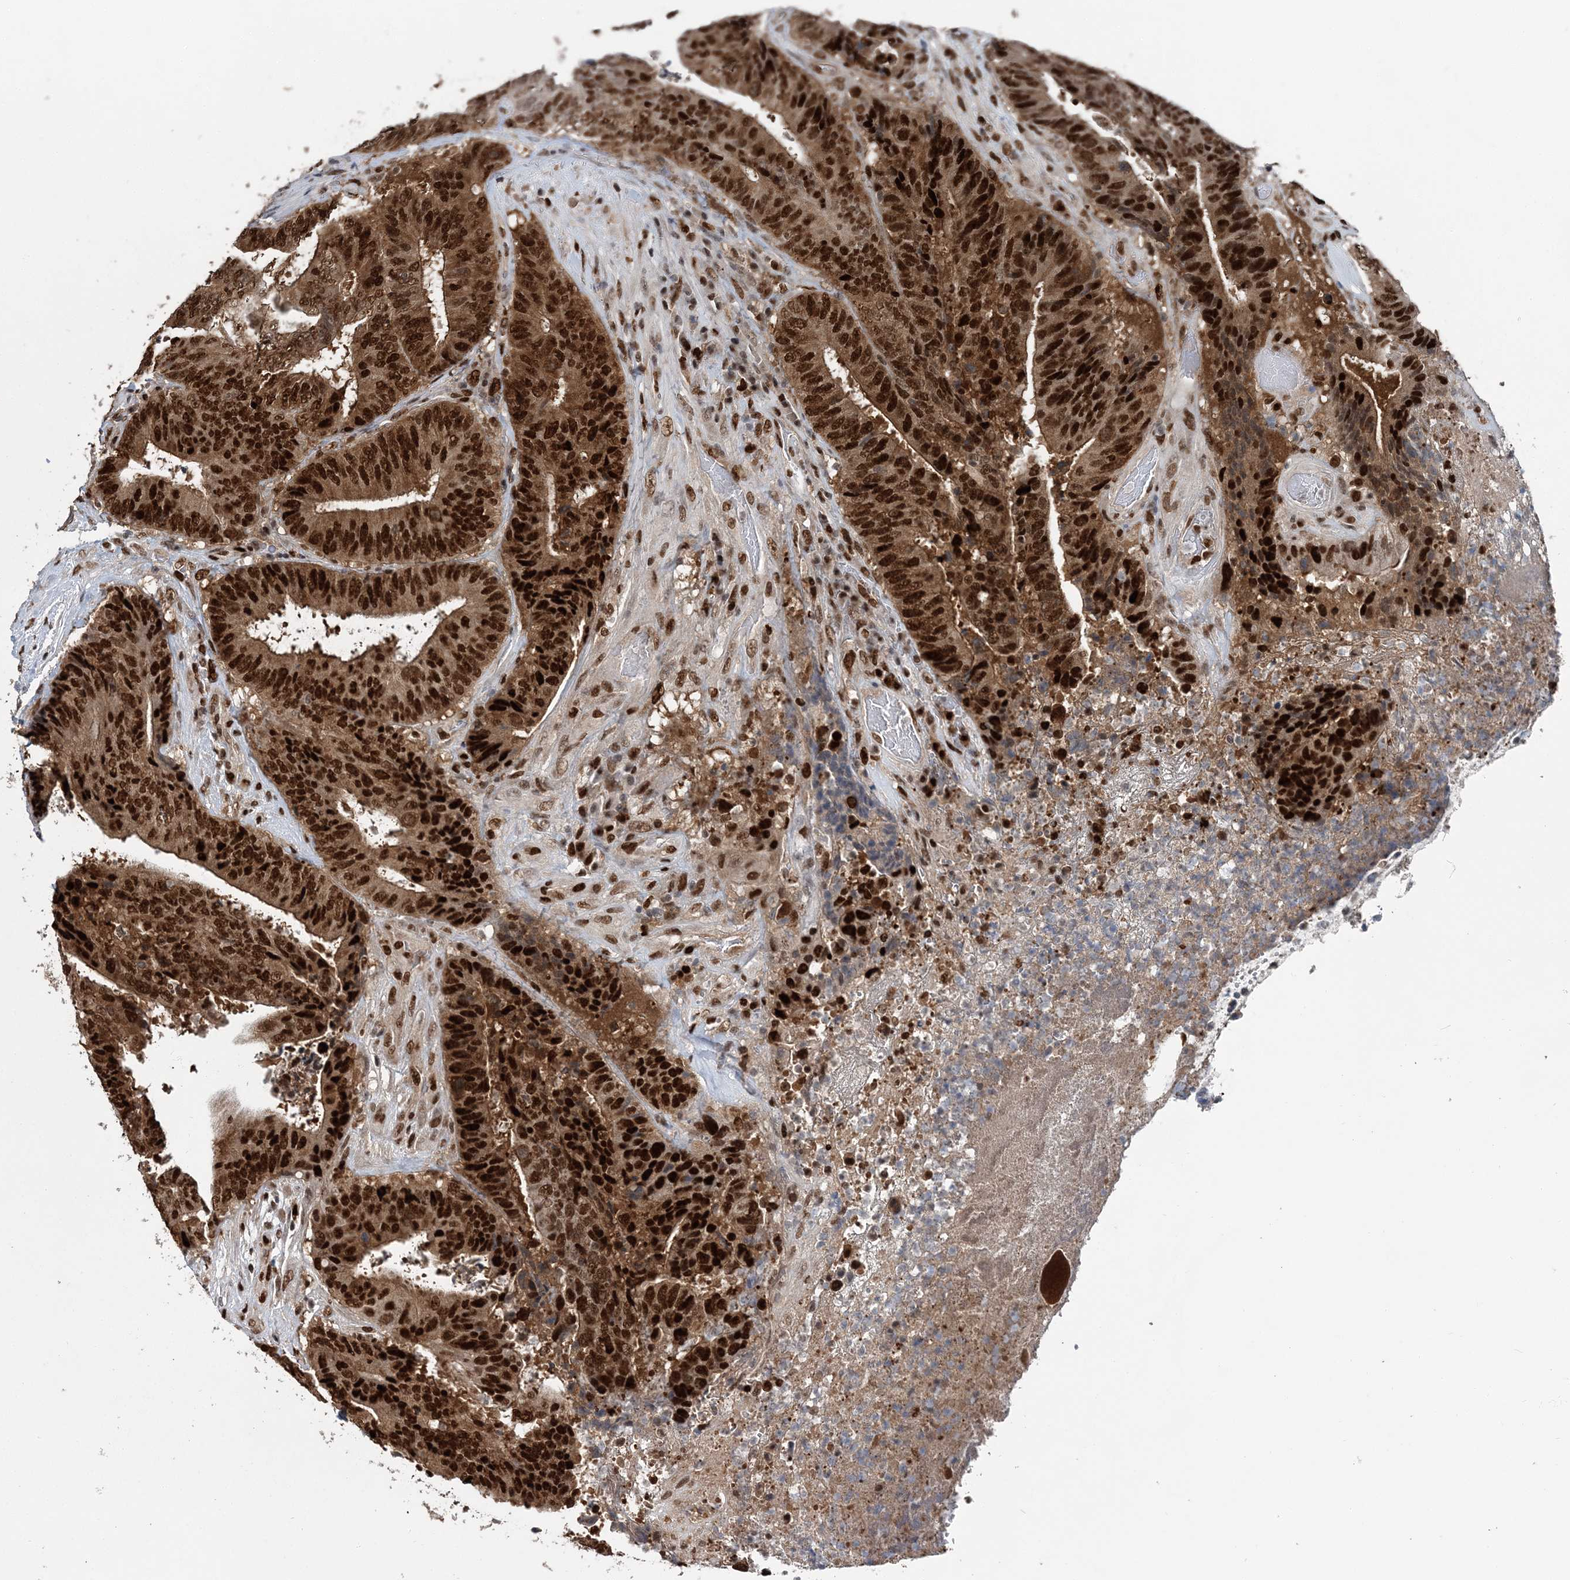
{"staining": {"intensity": "strong", "quantity": ">75%", "location": "nuclear"}, "tissue": "colorectal cancer", "cell_type": "Tumor cells", "image_type": "cancer", "snomed": [{"axis": "morphology", "description": "Adenocarcinoma, NOS"}, {"axis": "topography", "description": "Rectum"}], "caption": "This micrograph shows immunohistochemistry (IHC) staining of human colorectal cancer (adenocarcinoma), with high strong nuclear expression in about >75% of tumor cells.", "gene": "HAT1", "patient": {"sex": "male", "age": 72}}